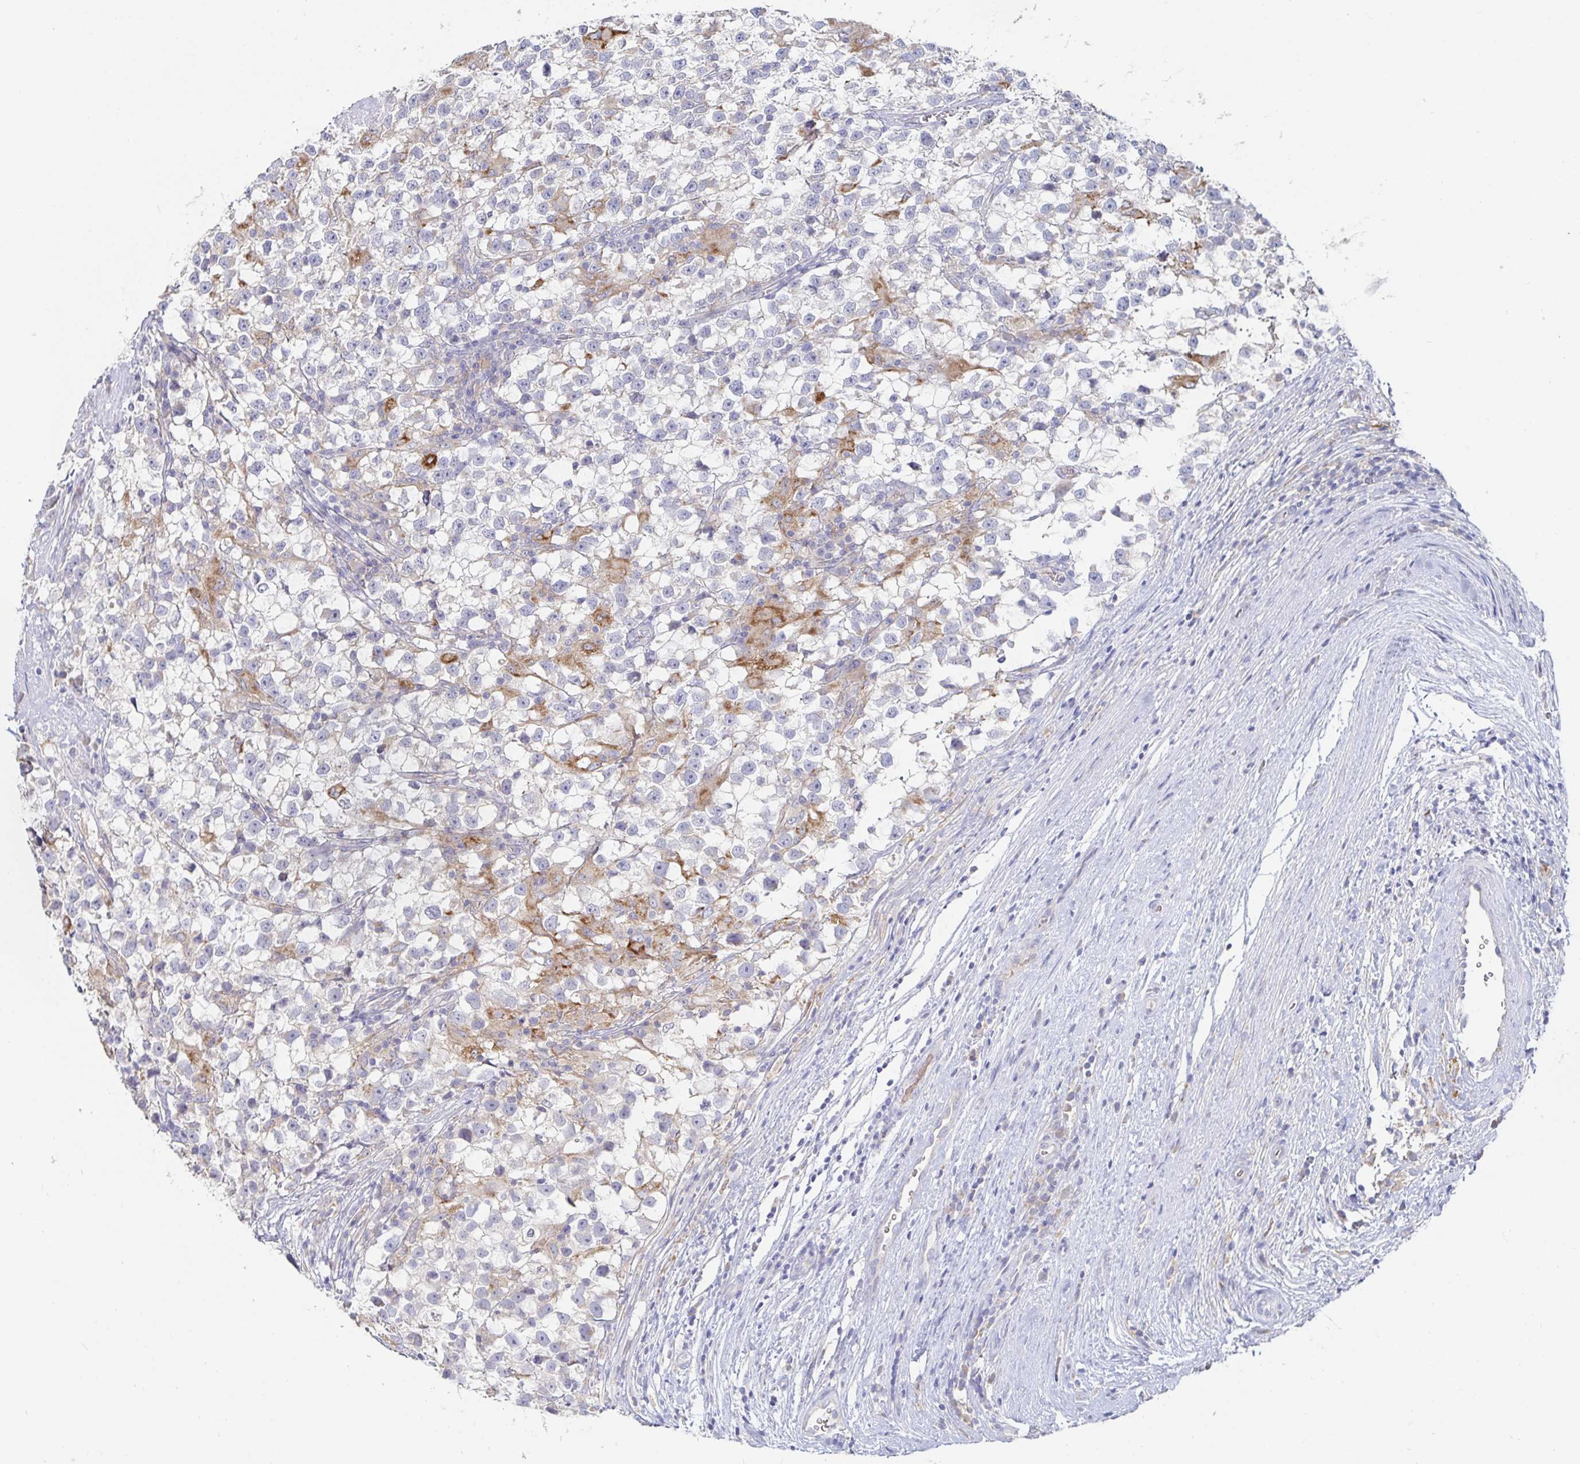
{"staining": {"intensity": "negative", "quantity": "none", "location": "none"}, "tissue": "testis cancer", "cell_type": "Tumor cells", "image_type": "cancer", "snomed": [{"axis": "morphology", "description": "Seminoma, NOS"}, {"axis": "topography", "description": "Testis"}], "caption": "Testis seminoma was stained to show a protein in brown. There is no significant positivity in tumor cells.", "gene": "SPPL3", "patient": {"sex": "male", "age": 31}}